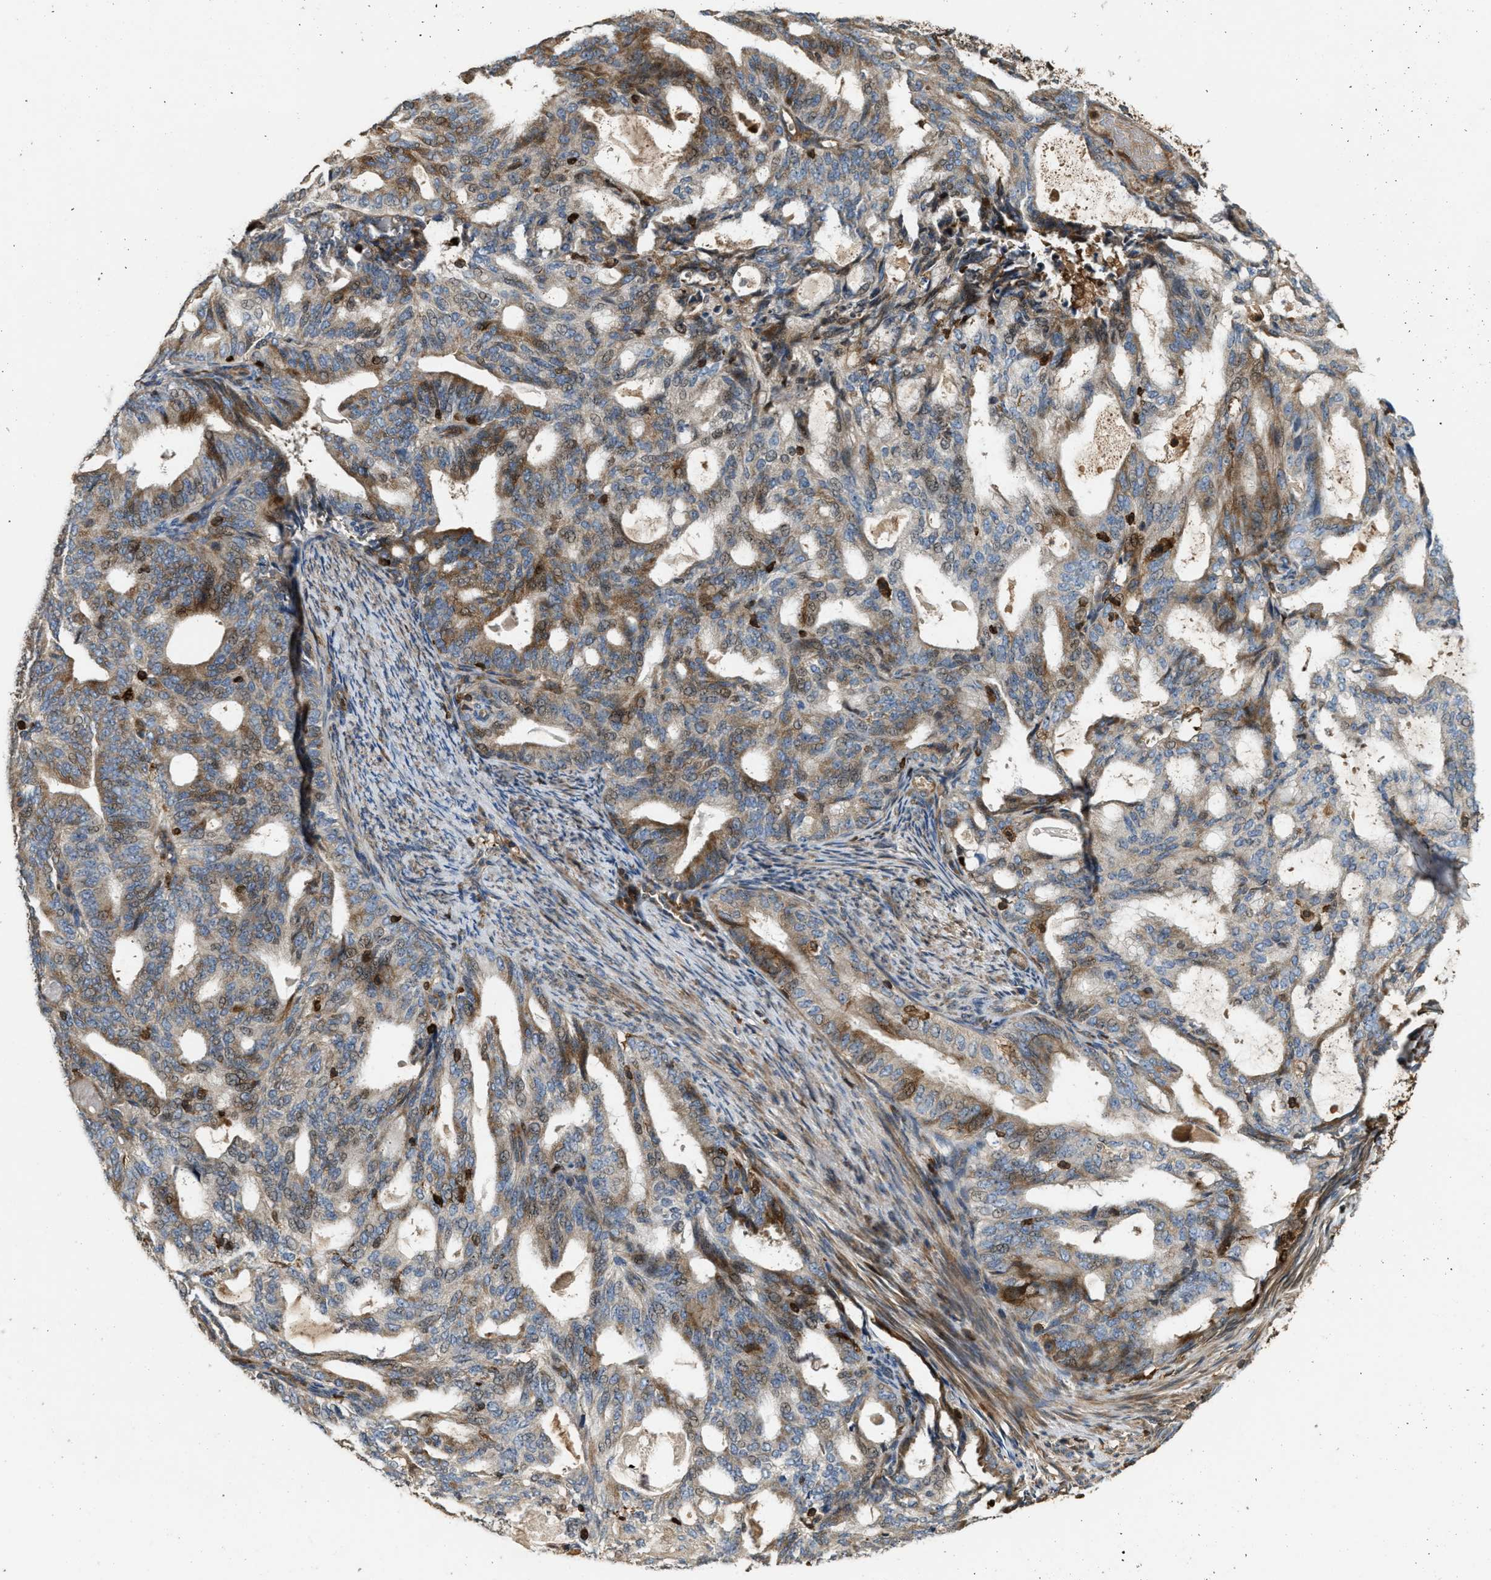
{"staining": {"intensity": "moderate", "quantity": "25%-75%", "location": "cytoplasmic/membranous"}, "tissue": "endometrial cancer", "cell_type": "Tumor cells", "image_type": "cancer", "snomed": [{"axis": "morphology", "description": "Adenocarcinoma, NOS"}, {"axis": "topography", "description": "Endometrium"}], "caption": "Immunohistochemical staining of endometrial adenocarcinoma exhibits medium levels of moderate cytoplasmic/membranous protein staining in approximately 25%-75% of tumor cells. Using DAB (3,3'-diaminobenzidine) (brown) and hematoxylin (blue) stains, captured at high magnification using brightfield microscopy.", "gene": "SERPINB5", "patient": {"sex": "female", "age": 58}}